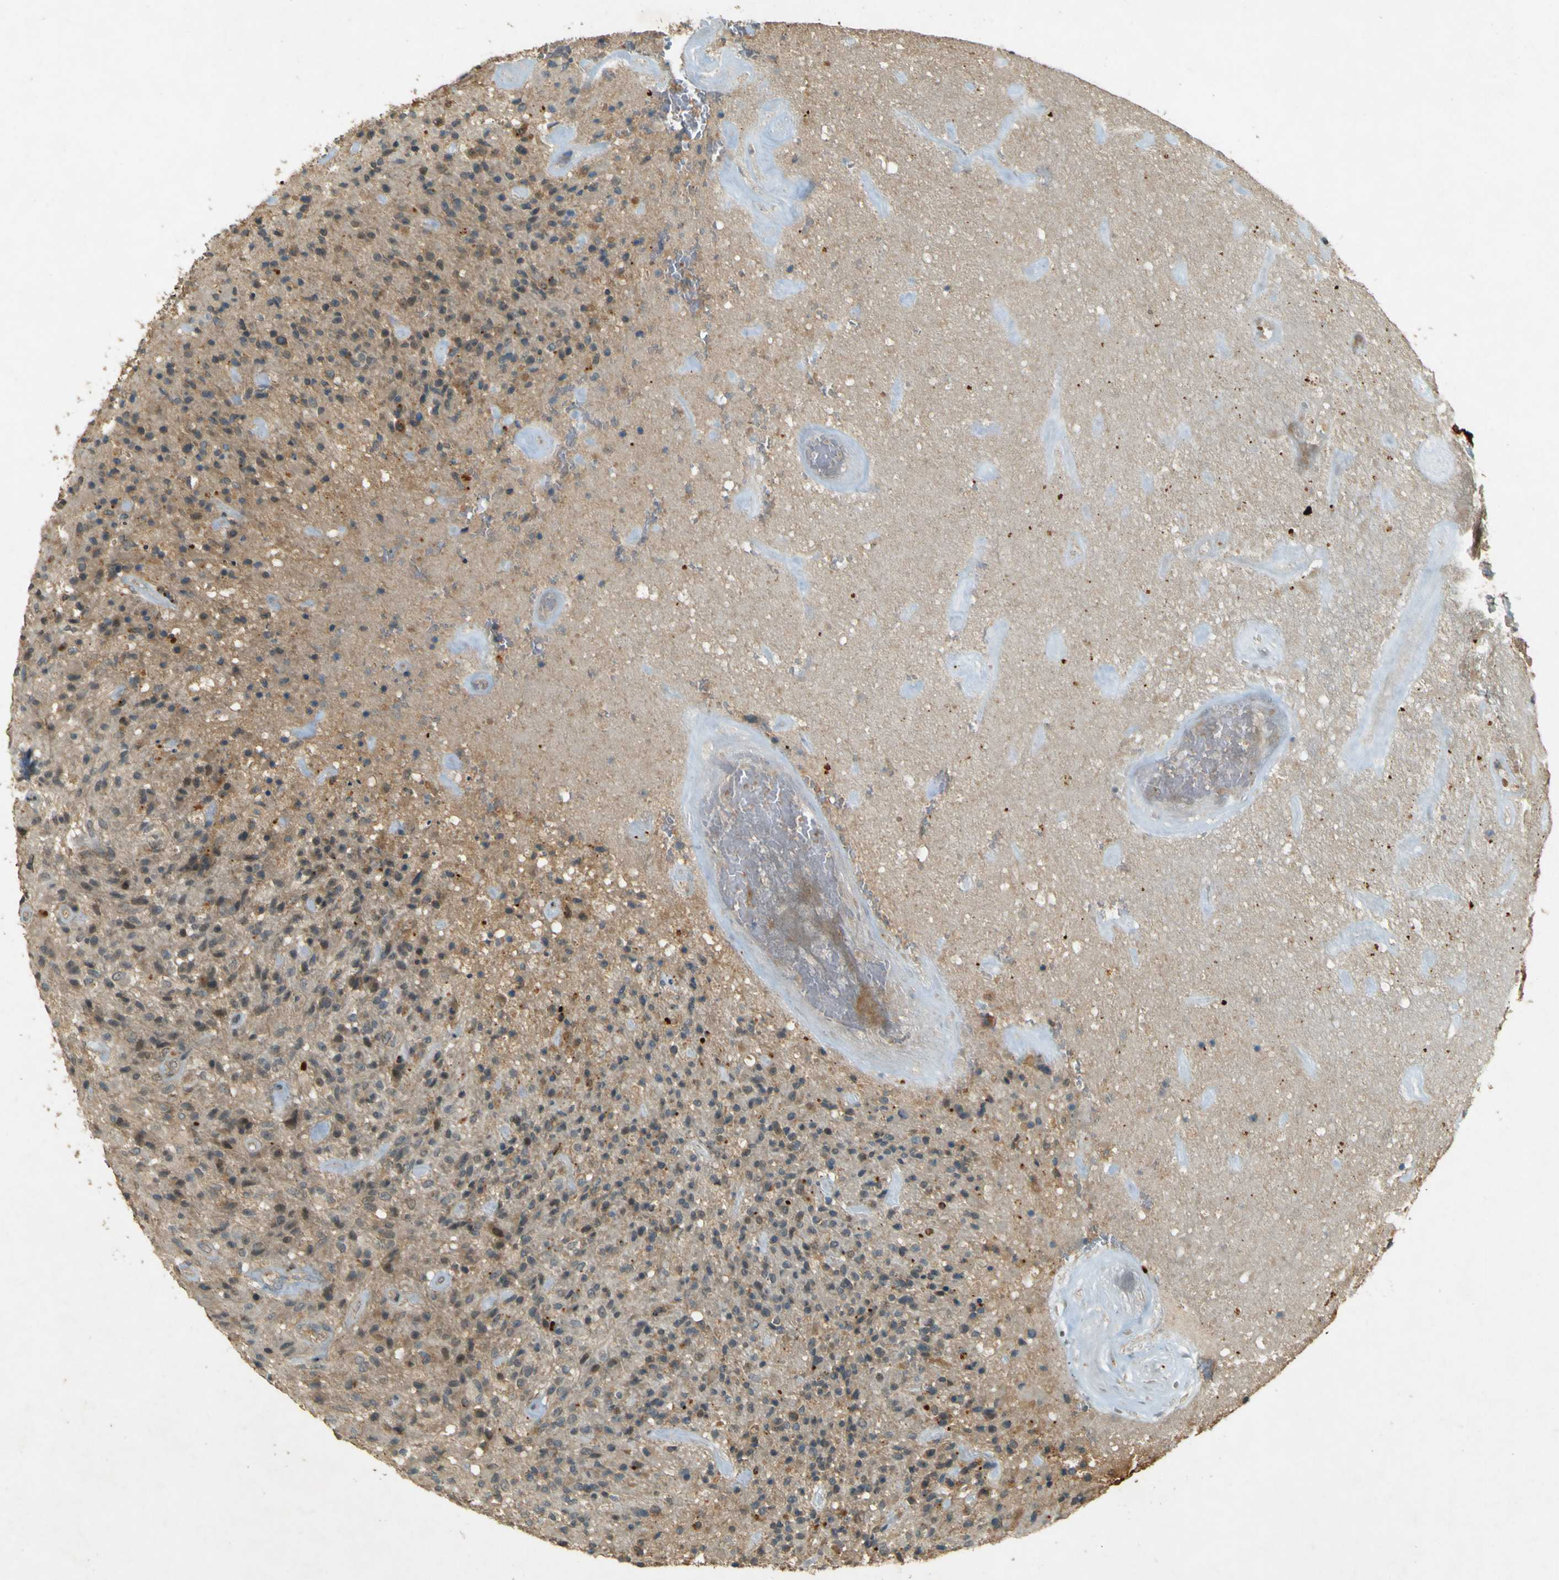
{"staining": {"intensity": "weak", "quantity": "<25%", "location": "cytoplasmic/membranous"}, "tissue": "glioma", "cell_type": "Tumor cells", "image_type": "cancer", "snomed": [{"axis": "morphology", "description": "Glioma, malignant, High grade"}, {"axis": "topography", "description": "Brain"}], "caption": "High power microscopy micrograph of an immunohistochemistry image of glioma, revealing no significant expression in tumor cells.", "gene": "MPDZ", "patient": {"sex": "male", "age": 71}}